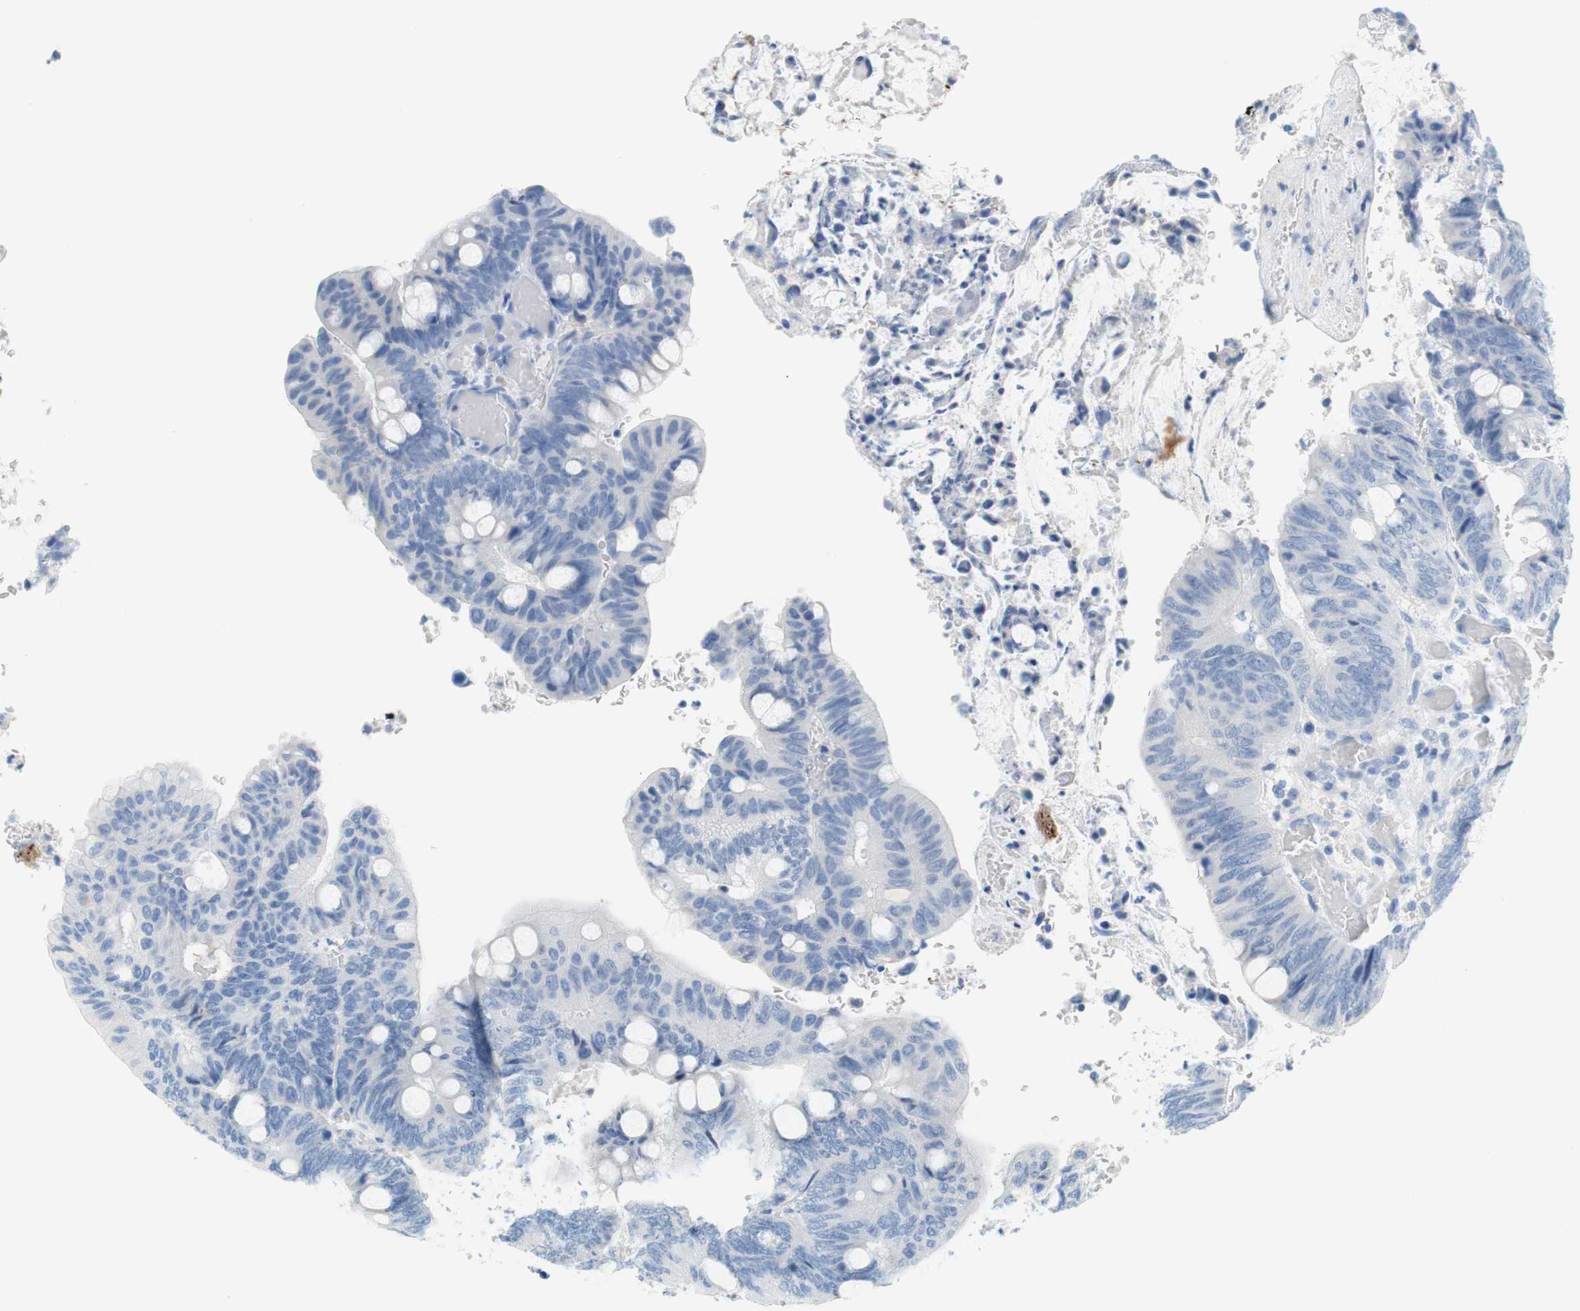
{"staining": {"intensity": "negative", "quantity": "none", "location": "none"}, "tissue": "colorectal cancer", "cell_type": "Tumor cells", "image_type": "cancer", "snomed": [{"axis": "morphology", "description": "Normal tissue, NOS"}, {"axis": "morphology", "description": "Adenocarcinoma, NOS"}, {"axis": "topography", "description": "Rectum"}, {"axis": "topography", "description": "Peripheral nerve tissue"}], "caption": "This micrograph is of adenocarcinoma (colorectal) stained with immunohistochemistry (IHC) to label a protein in brown with the nuclei are counter-stained blue. There is no staining in tumor cells.", "gene": "MYH1", "patient": {"sex": "male", "age": 92}}